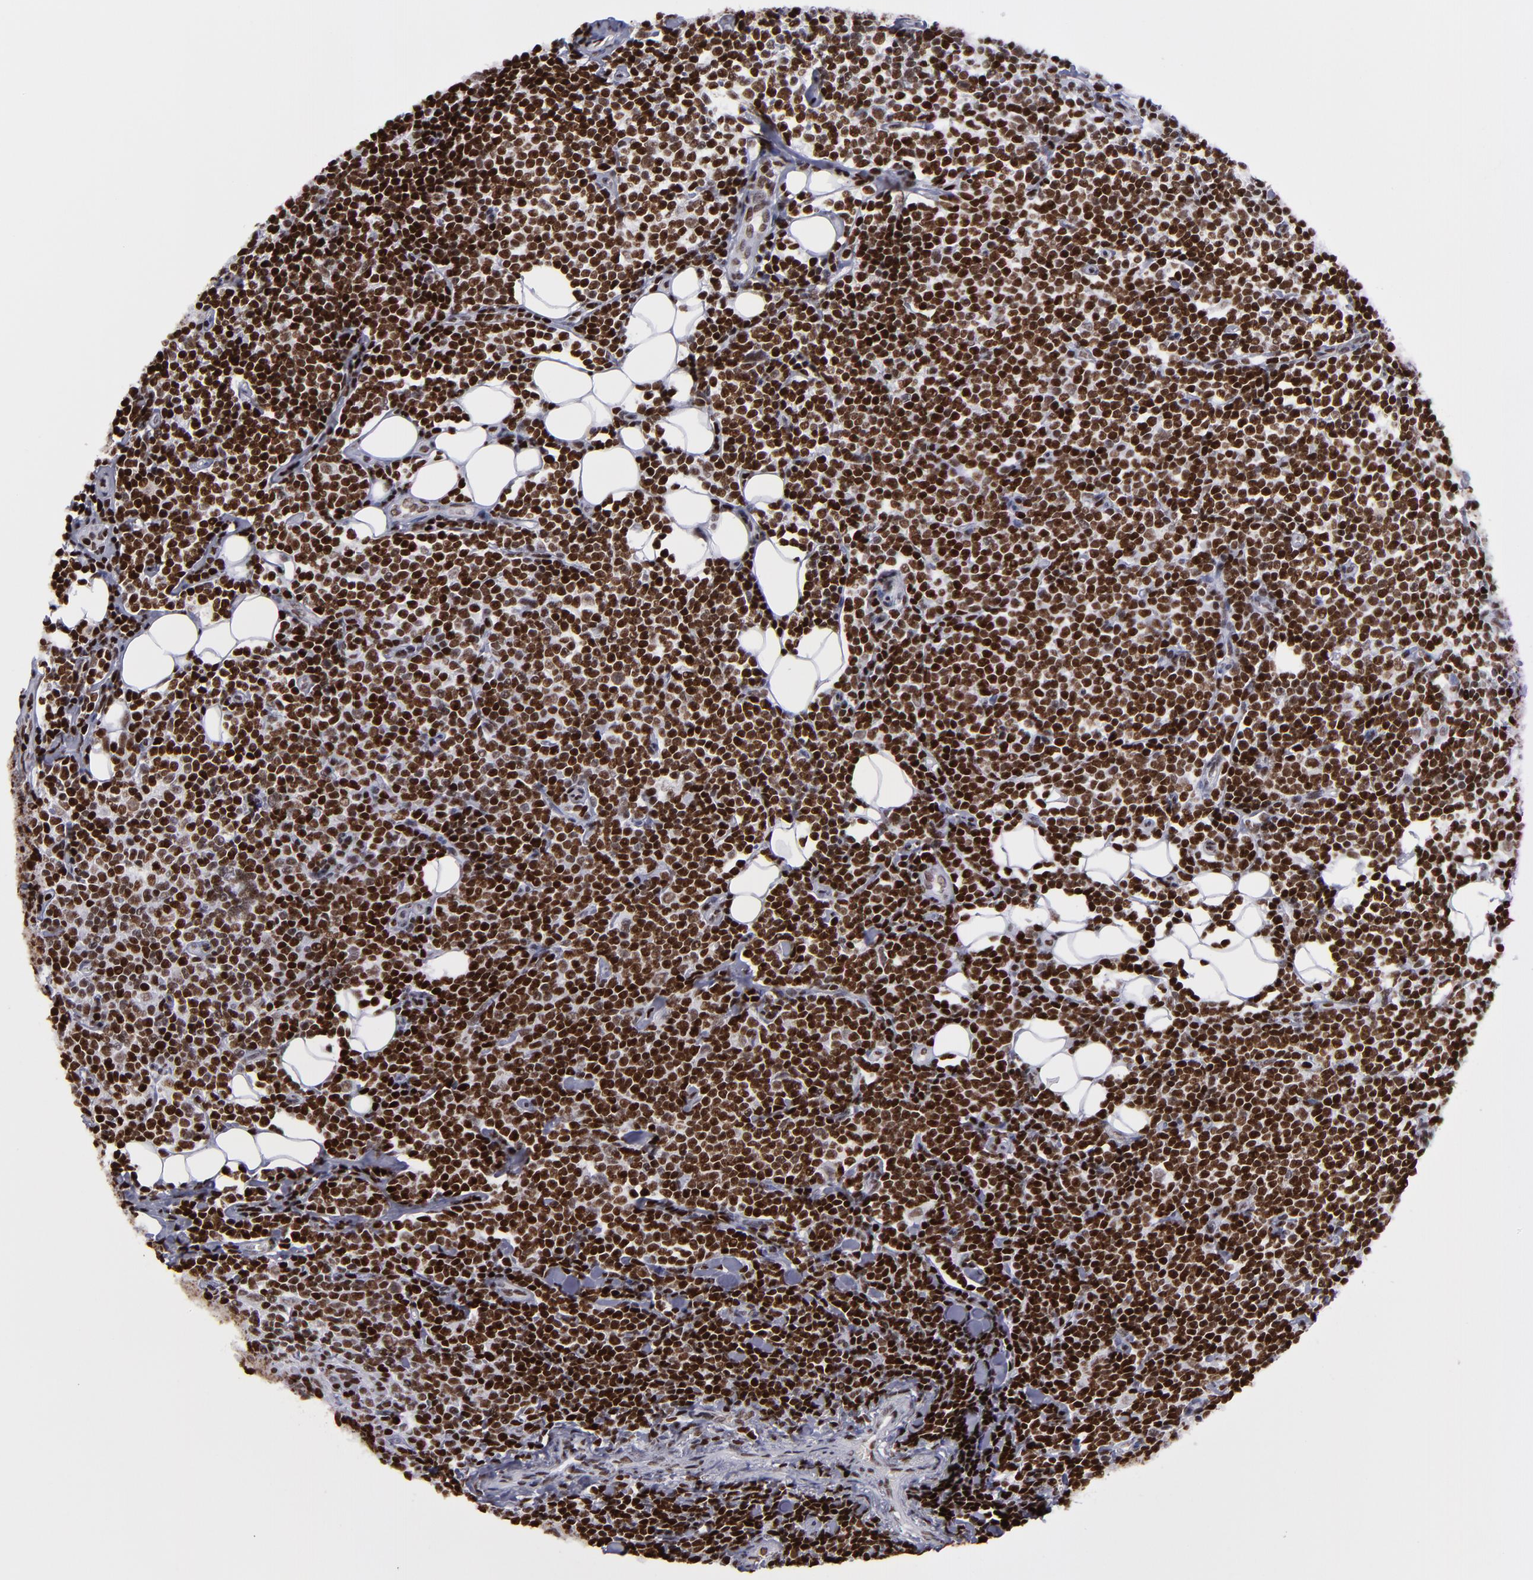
{"staining": {"intensity": "strong", "quantity": ">75%", "location": "nuclear"}, "tissue": "lymphoma", "cell_type": "Tumor cells", "image_type": "cancer", "snomed": [{"axis": "morphology", "description": "Malignant lymphoma, non-Hodgkin's type, Low grade"}, {"axis": "topography", "description": "Soft tissue"}], "caption": "There is high levels of strong nuclear expression in tumor cells of lymphoma, as demonstrated by immunohistochemical staining (brown color).", "gene": "TERF2", "patient": {"sex": "male", "age": 92}}